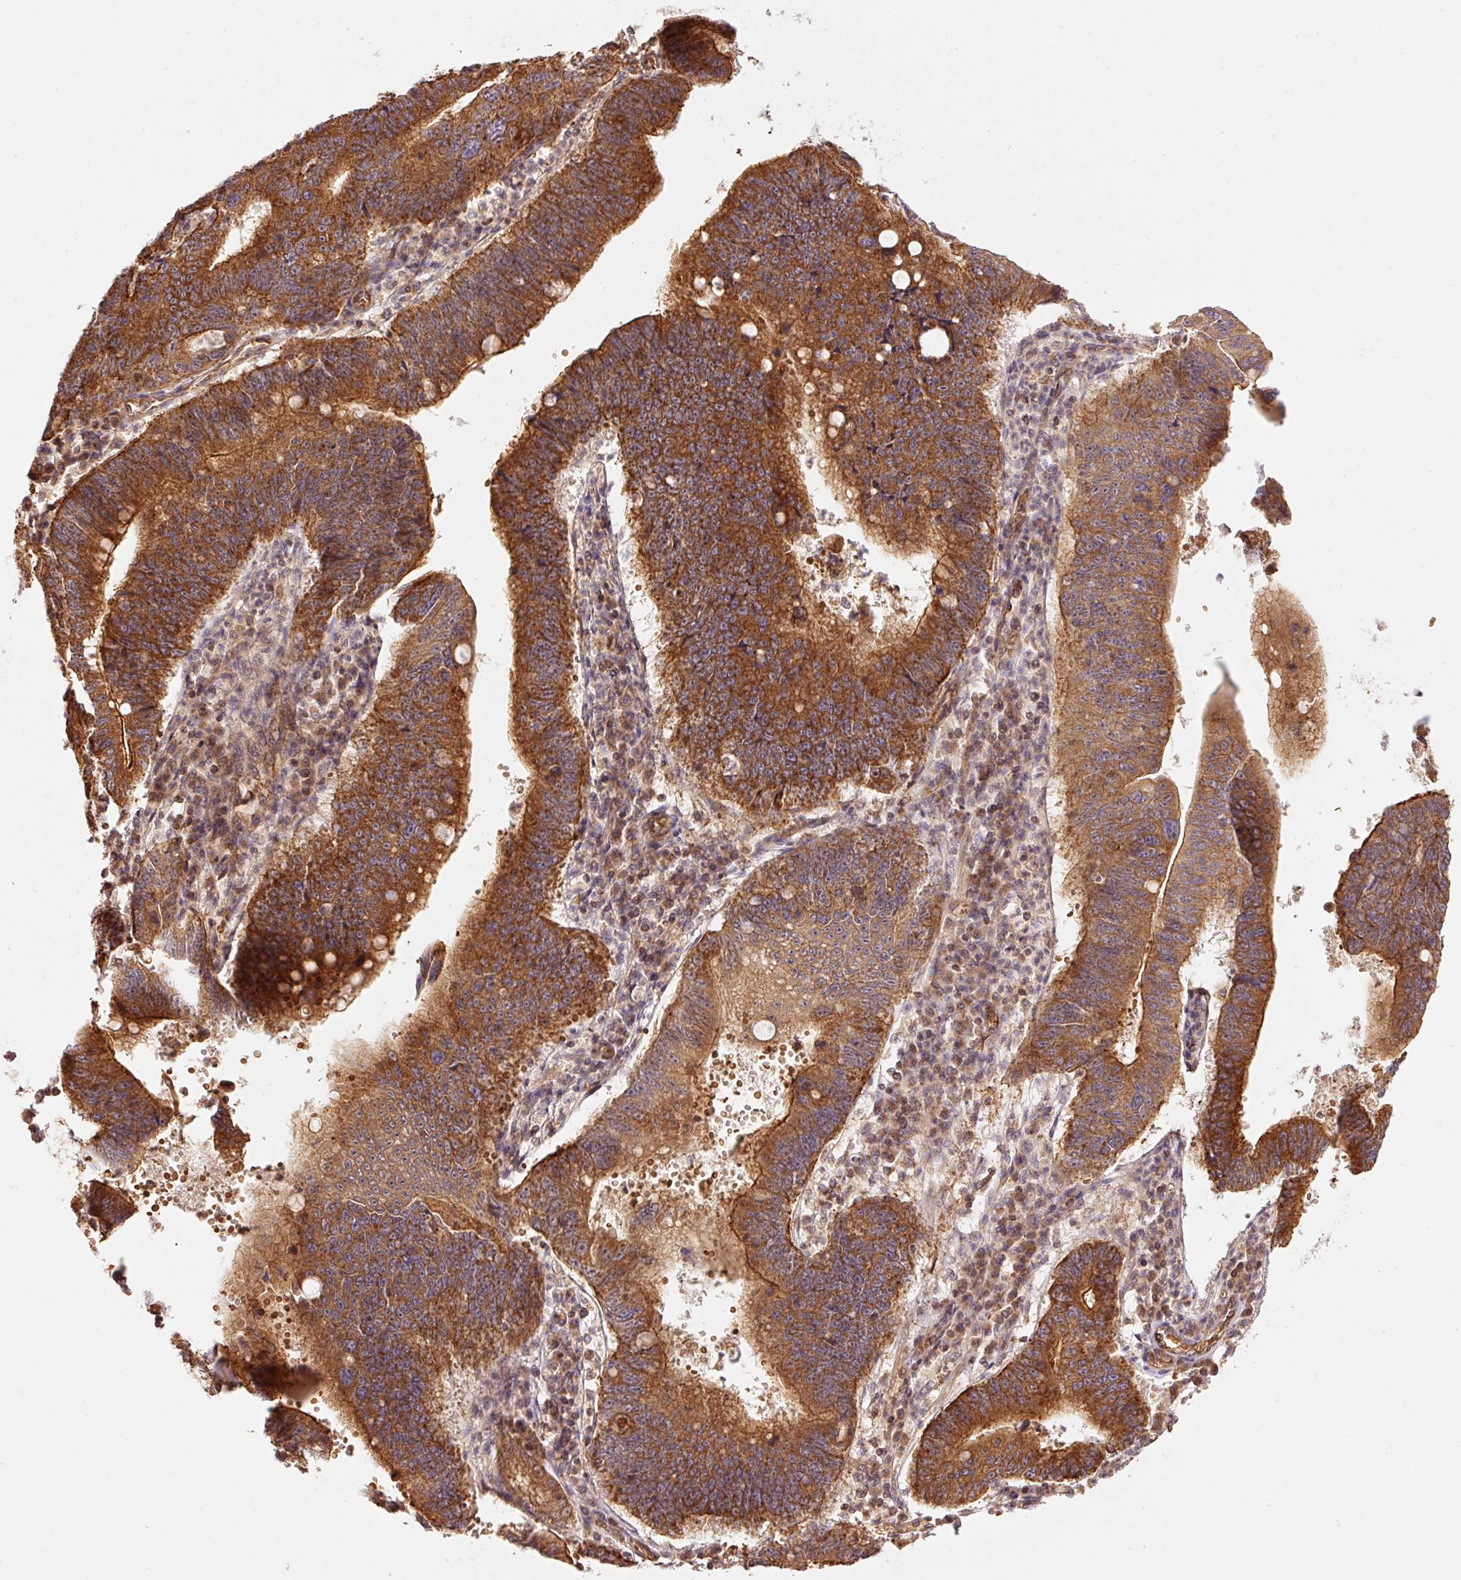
{"staining": {"intensity": "strong", "quantity": ">75%", "location": "cytoplasmic/membranous"}, "tissue": "stomach cancer", "cell_type": "Tumor cells", "image_type": "cancer", "snomed": [{"axis": "morphology", "description": "Adenocarcinoma, NOS"}, {"axis": "topography", "description": "Stomach"}], "caption": "Brown immunohistochemical staining in stomach cancer (adenocarcinoma) exhibits strong cytoplasmic/membranous staining in approximately >75% of tumor cells.", "gene": "ADCY4", "patient": {"sex": "male", "age": 59}}